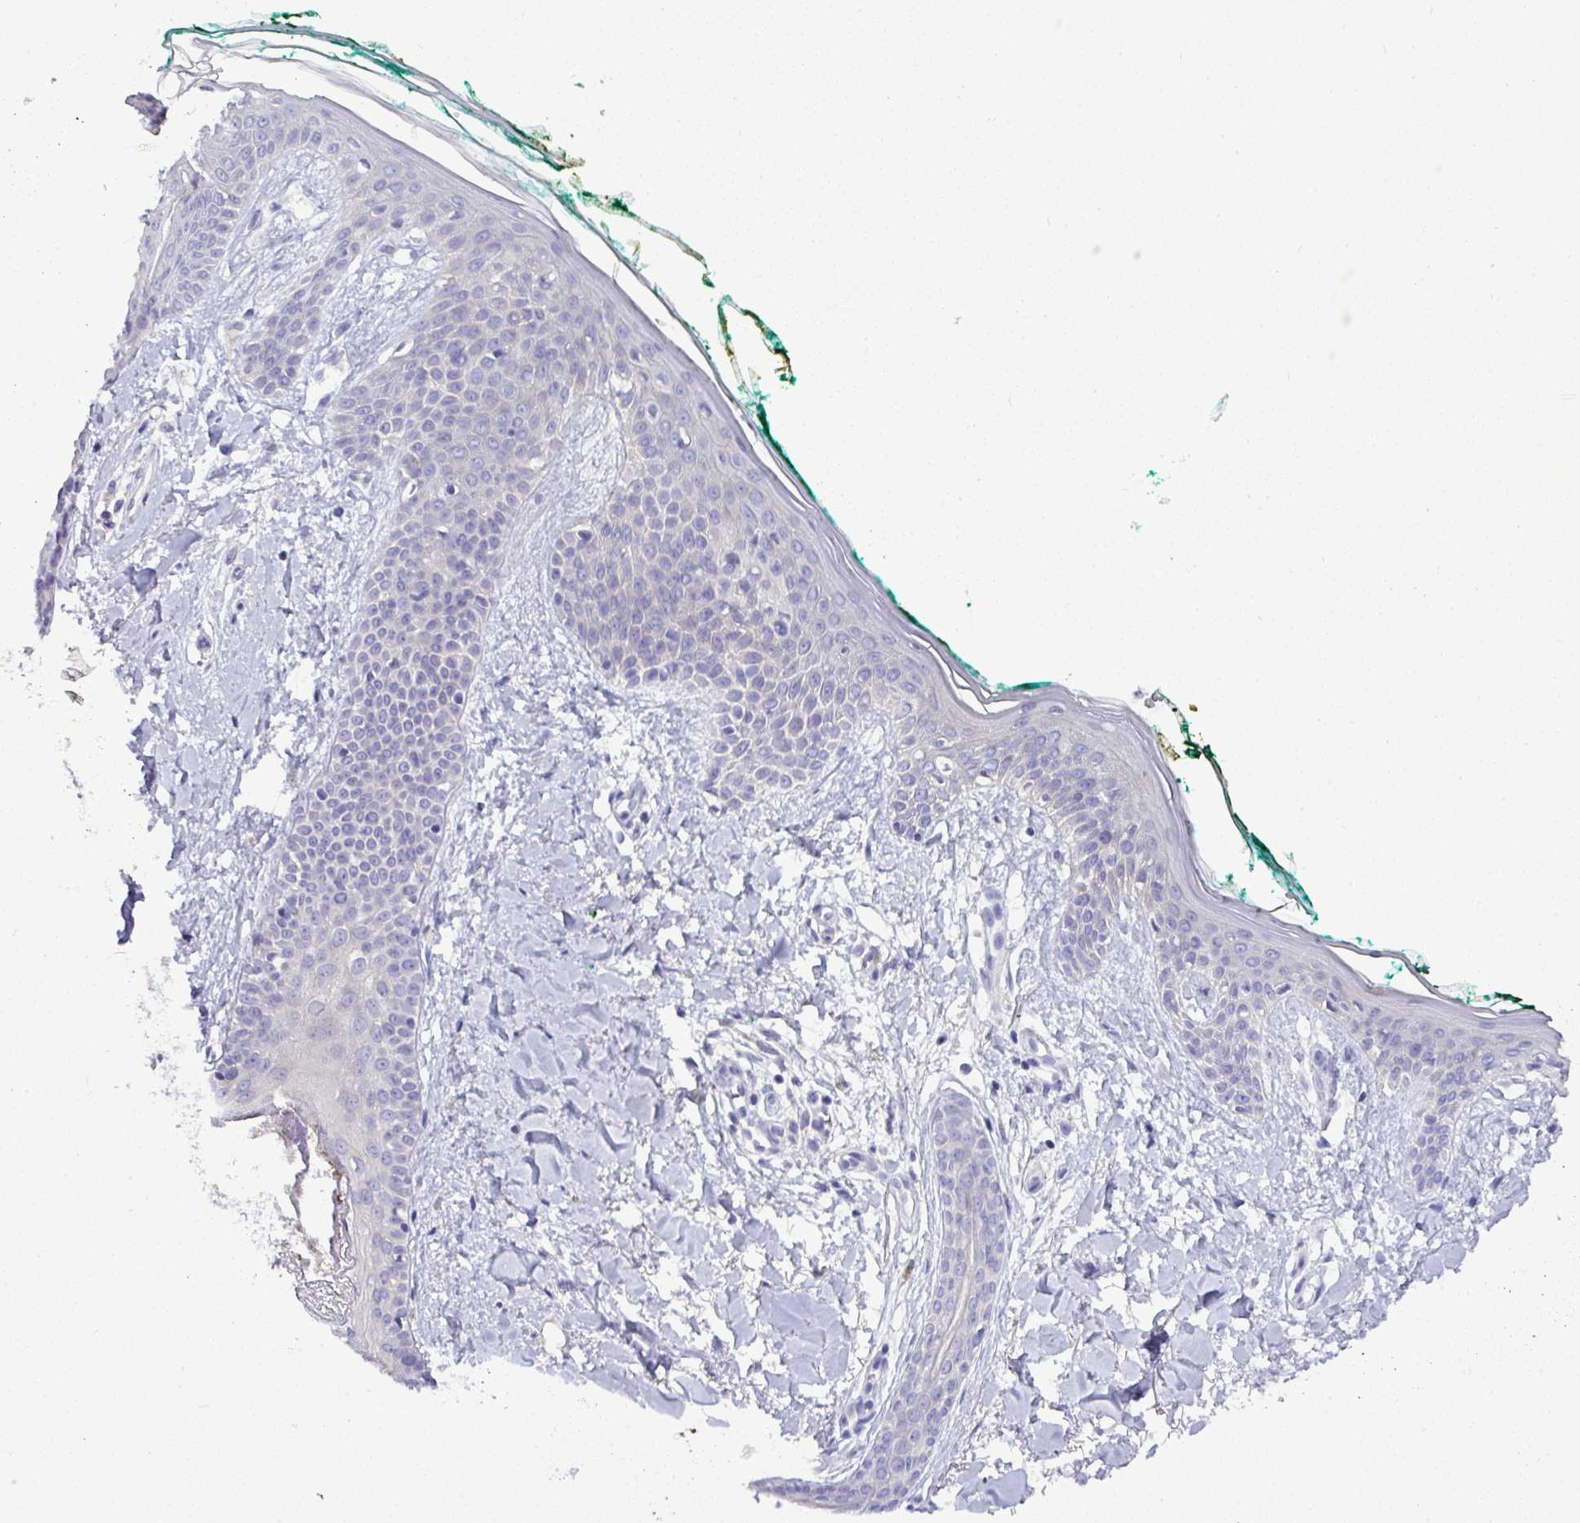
{"staining": {"intensity": "negative", "quantity": "none", "location": "none"}, "tissue": "skin", "cell_type": "Fibroblasts", "image_type": "normal", "snomed": [{"axis": "morphology", "description": "Normal tissue, NOS"}, {"axis": "topography", "description": "Skin"}], "caption": "Fibroblasts show no significant protein expression in benign skin. Nuclei are stained in blue.", "gene": "ST8SIA2", "patient": {"sex": "female", "age": 34}}